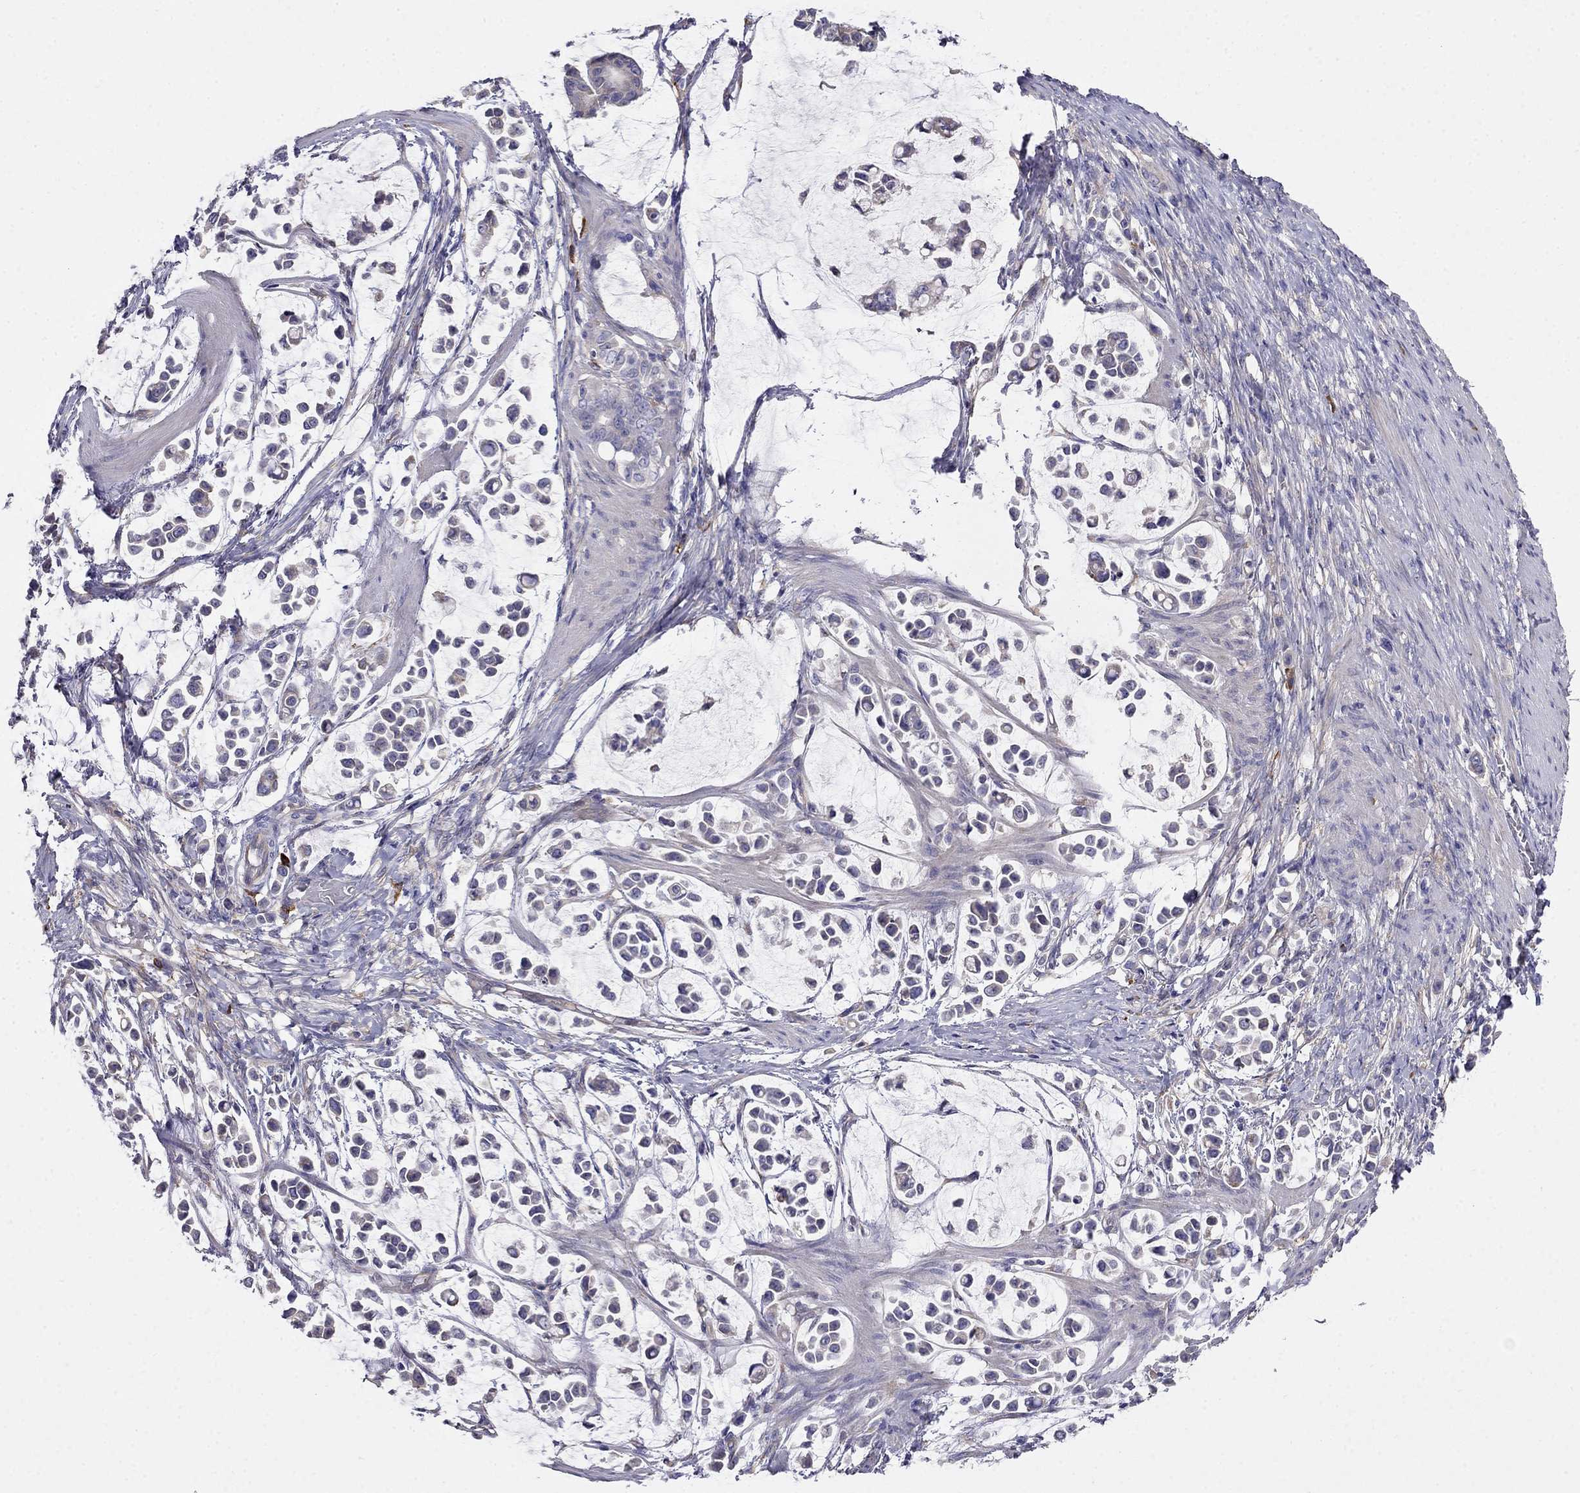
{"staining": {"intensity": "negative", "quantity": "none", "location": "none"}, "tissue": "stomach cancer", "cell_type": "Tumor cells", "image_type": "cancer", "snomed": [{"axis": "morphology", "description": "Adenocarcinoma, NOS"}, {"axis": "topography", "description": "Stomach"}], "caption": "Image shows no significant protein positivity in tumor cells of stomach cancer. The staining is performed using DAB brown chromogen with nuclei counter-stained in using hematoxylin.", "gene": "LONRF2", "patient": {"sex": "male", "age": 82}}